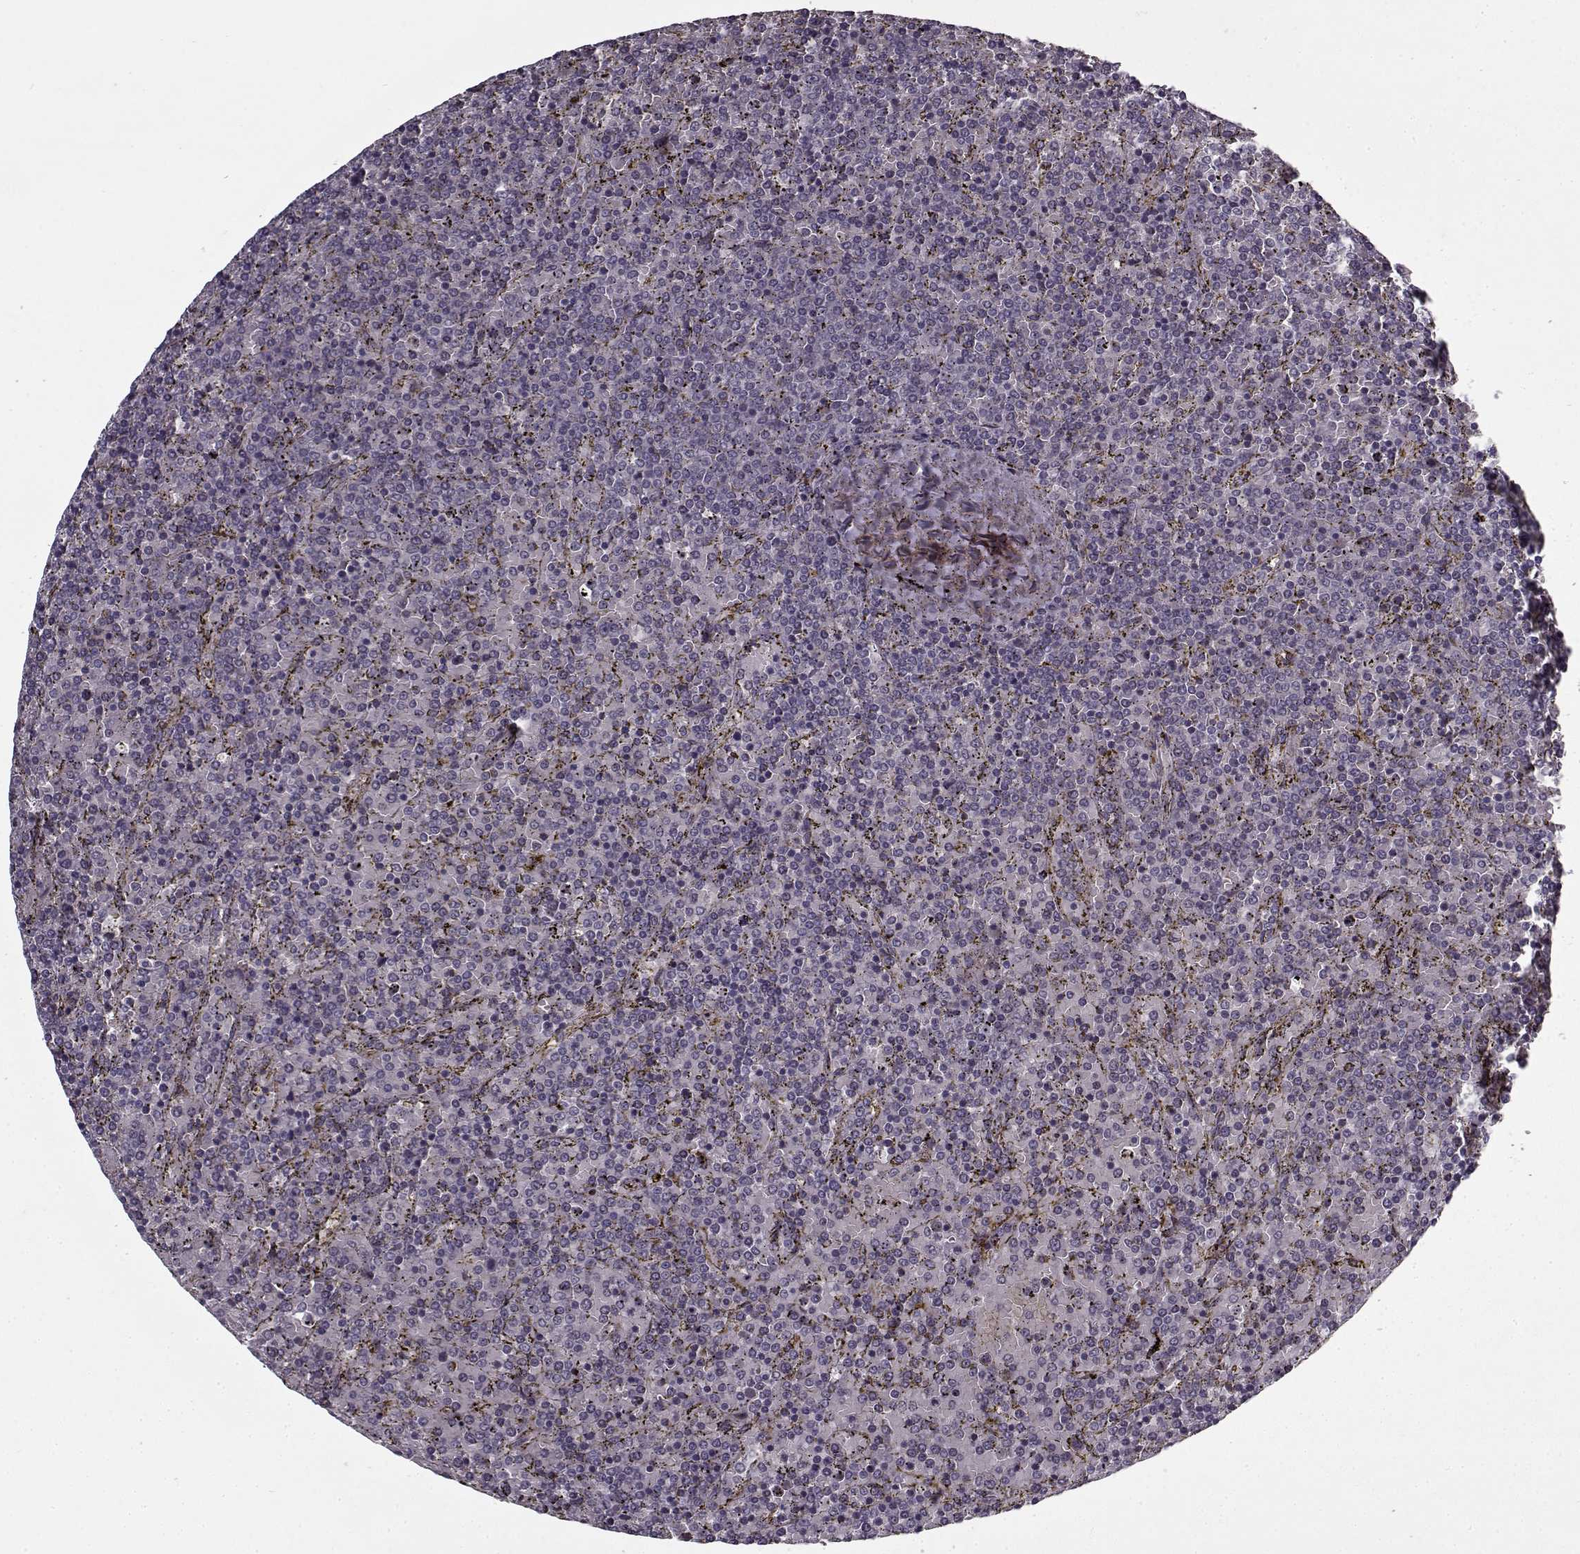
{"staining": {"intensity": "negative", "quantity": "none", "location": "none"}, "tissue": "lymphoma", "cell_type": "Tumor cells", "image_type": "cancer", "snomed": [{"axis": "morphology", "description": "Malignant lymphoma, non-Hodgkin's type, Low grade"}, {"axis": "topography", "description": "Spleen"}], "caption": "High power microscopy image of an immunohistochemistry (IHC) photomicrograph of low-grade malignant lymphoma, non-Hodgkin's type, revealing no significant expression in tumor cells.", "gene": "LAMA2", "patient": {"sex": "female", "age": 77}}